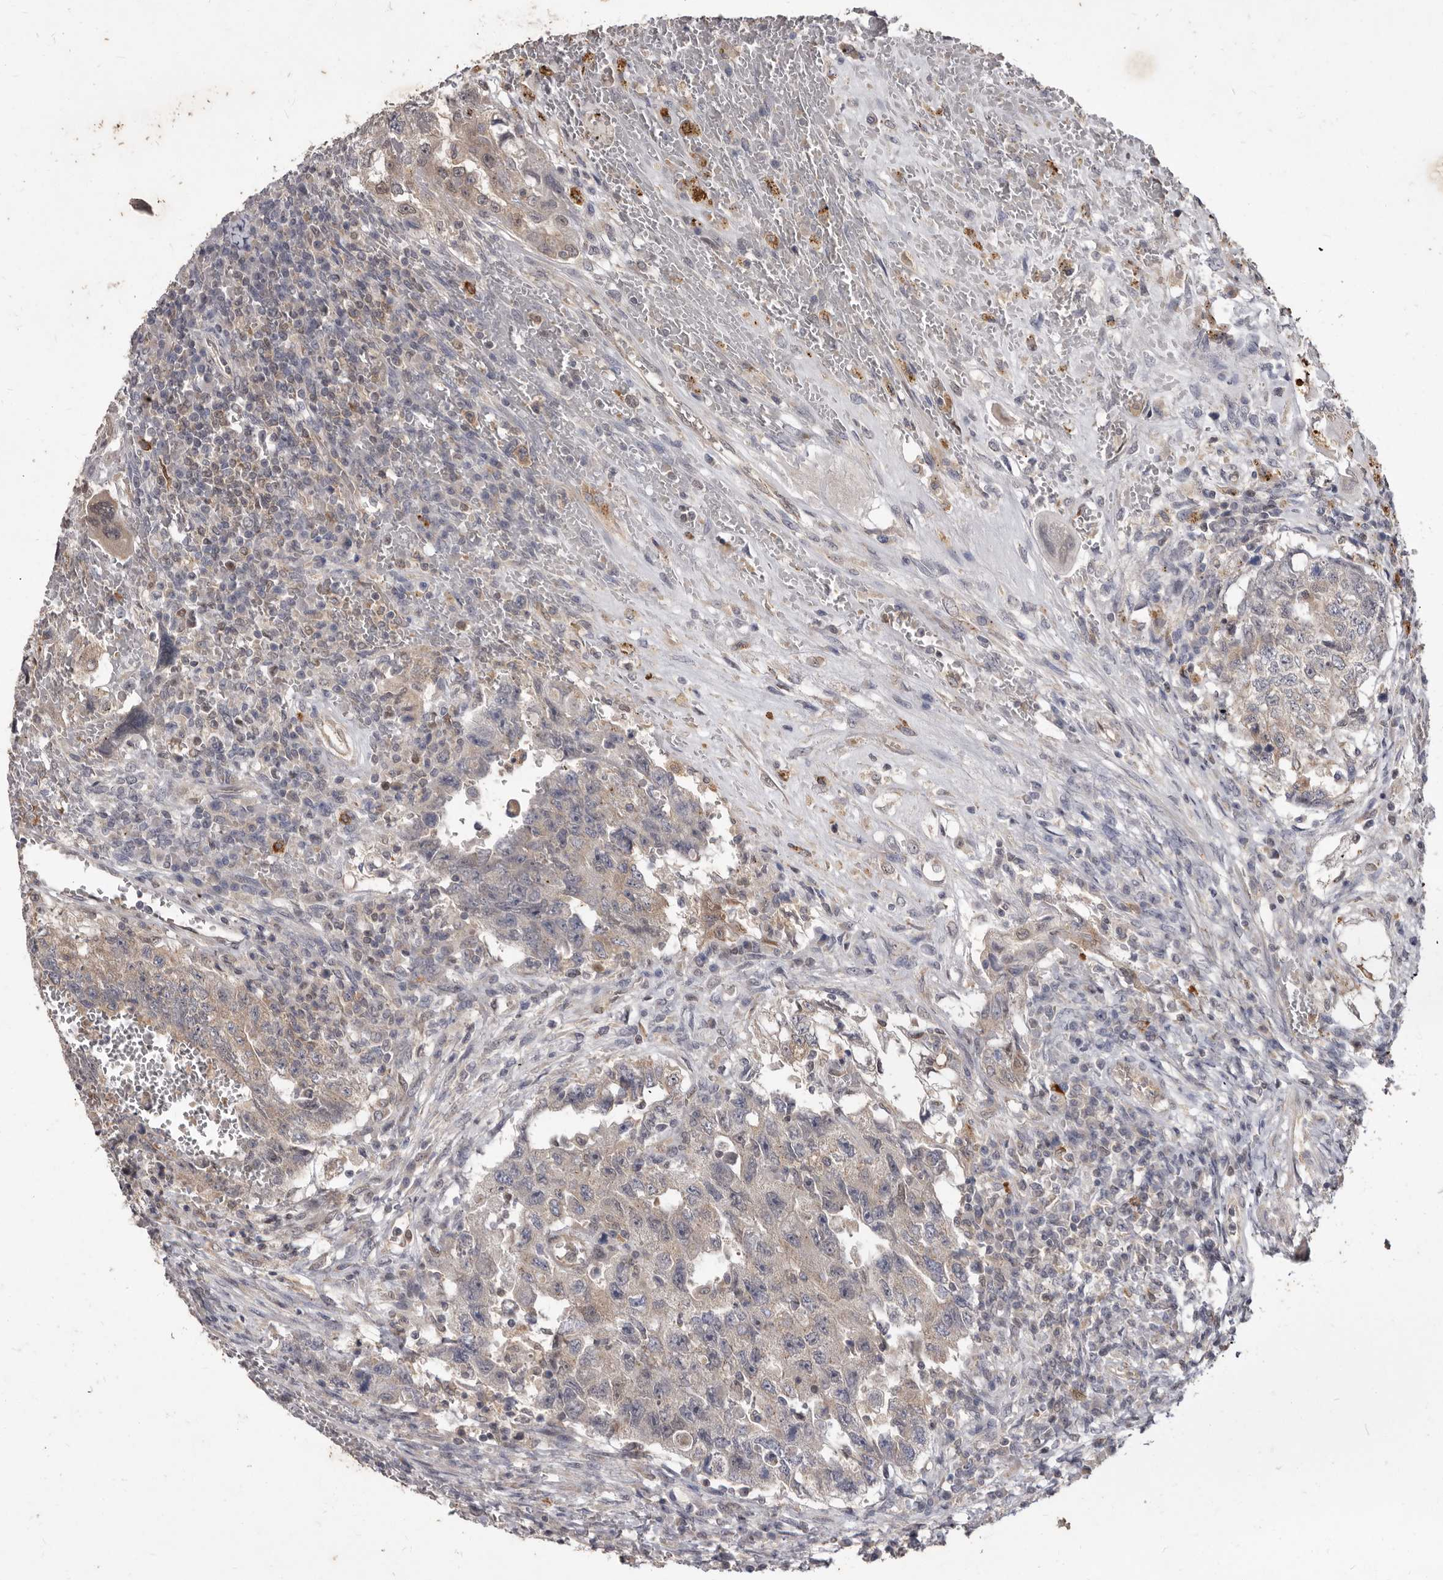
{"staining": {"intensity": "weak", "quantity": "<25%", "location": "cytoplasmic/membranous"}, "tissue": "testis cancer", "cell_type": "Tumor cells", "image_type": "cancer", "snomed": [{"axis": "morphology", "description": "Carcinoma, Embryonal, NOS"}, {"axis": "topography", "description": "Testis"}], "caption": "Immunohistochemistry (IHC) of human testis embryonal carcinoma displays no expression in tumor cells. (DAB (3,3'-diaminobenzidine) IHC, high magnification).", "gene": "ACLY", "patient": {"sex": "male", "age": 26}}